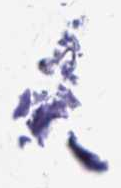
{"staining": {"intensity": "negative", "quantity": "none", "location": "none"}, "tissue": "adipose tissue", "cell_type": "Adipocytes", "image_type": "normal", "snomed": [{"axis": "morphology", "description": "Normal tissue, NOS"}, {"axis": "topography", "description": "Cartilage tissue"}, {"axis": "topography", "description": "Bronchus"}], "caption": "IHC of normal human adipose tissue reveals no positivity in adipocytes.", "gene": "RADIL", "patient": {"sex": "male", "age": 64}}